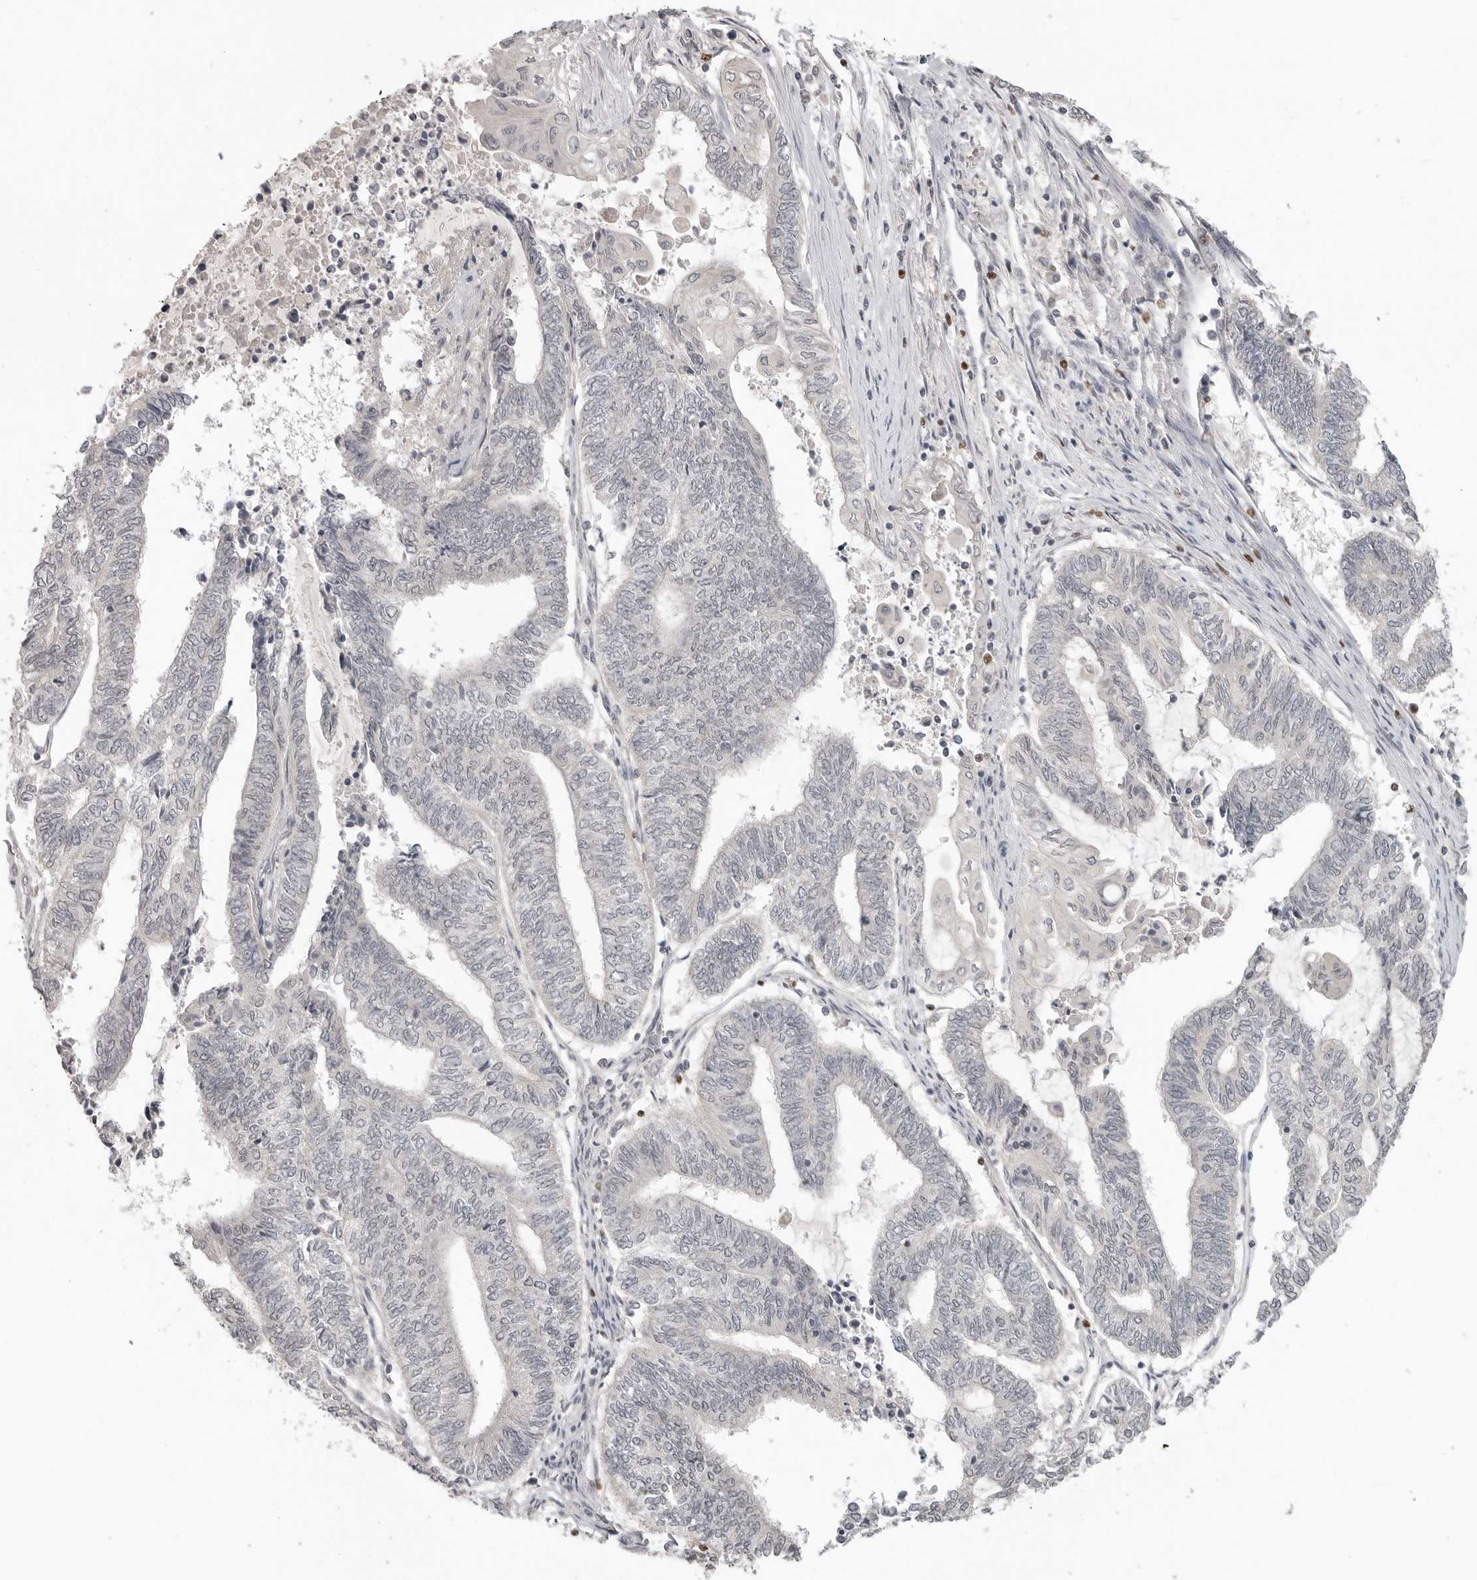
{"staining": {"intensity": "negative", "quantity": "none", "location": "none"}, "tissue": "endometrial cancer", "cell_type": "Tumor cells", "image_type": "cancer", "snomed": [{"axis": "morphology", "description": "Adenocarcinoma, NOS"}, {"axis": "topography", "description": "Uterus"}, {"axis": "topography", "description": "Endometrium"}], "caption": "Immunohistochemical staining of endometrial adenocarcinoma displays no significant expression in tumor cells.", "gene": "FOXP3", "patient": {"sex": "female", "age": 70}}